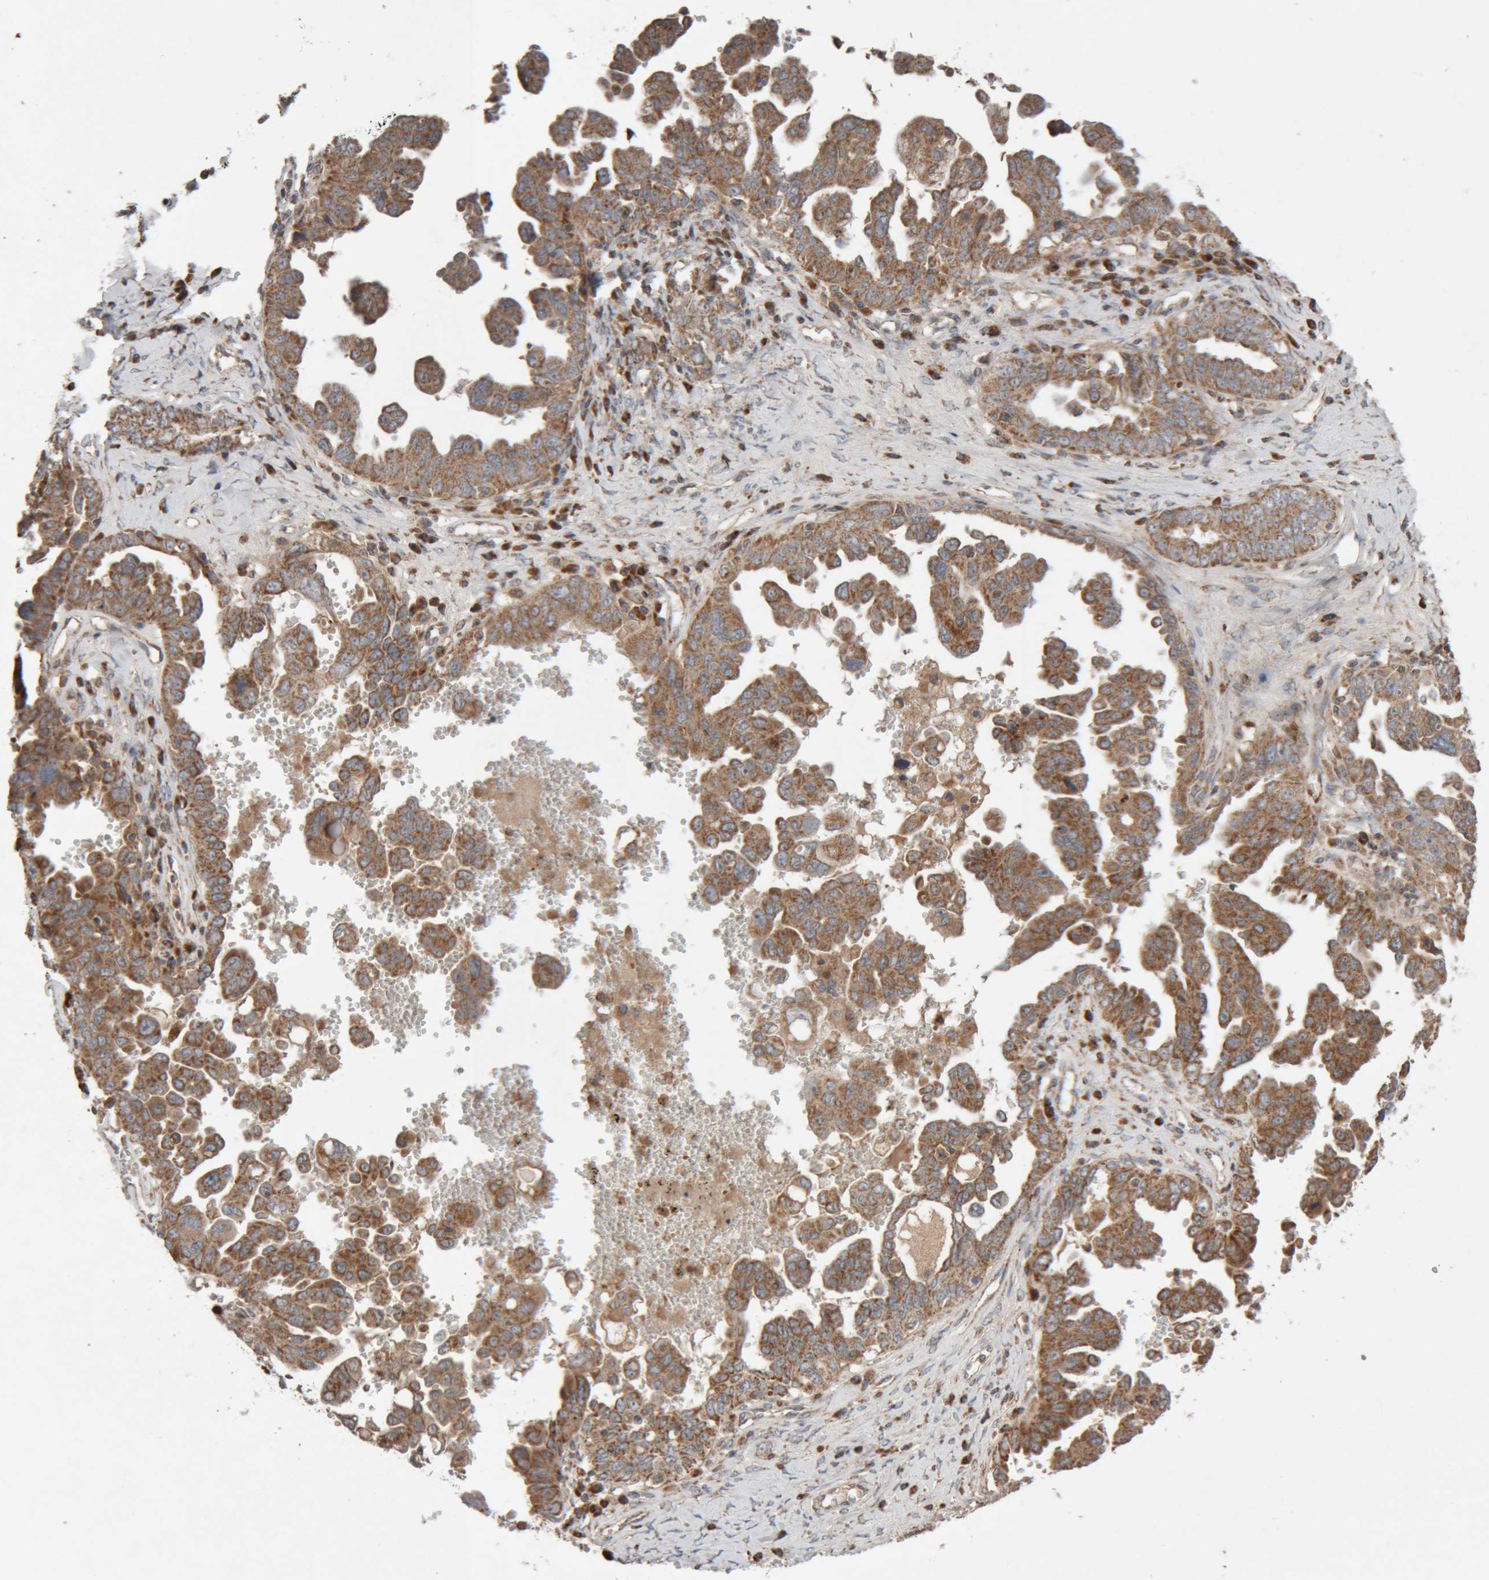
{"staining": {"intensity": "moderate", "quantity": ">75%", "location": "cytoplasmic/membranous"}, "tissue": "ovarian cancer", "cell_type": "Tumor cells", "image_type": "cancer", "snomed": [{"axis": "morphology", "description": "Carcinoma, endometroid"}, {"axis": "topography", "description": "Ovary"}], "caption": "Ovarian cancer stained with DAB (3,3'-diaminobenzidine) immunohistochemistry demonstrates medium levels of moderate cytoplasmic/membranous positivity in approximately >75% of tumor cells. The staining was performed using DAB (3,3'-diaminobenzidine), with brown indicating positive protein expression. Nuclei are stained blue with hematoxylin.", "gene": "KIF21B", "patient": {"sex": "female", "age": 62}}